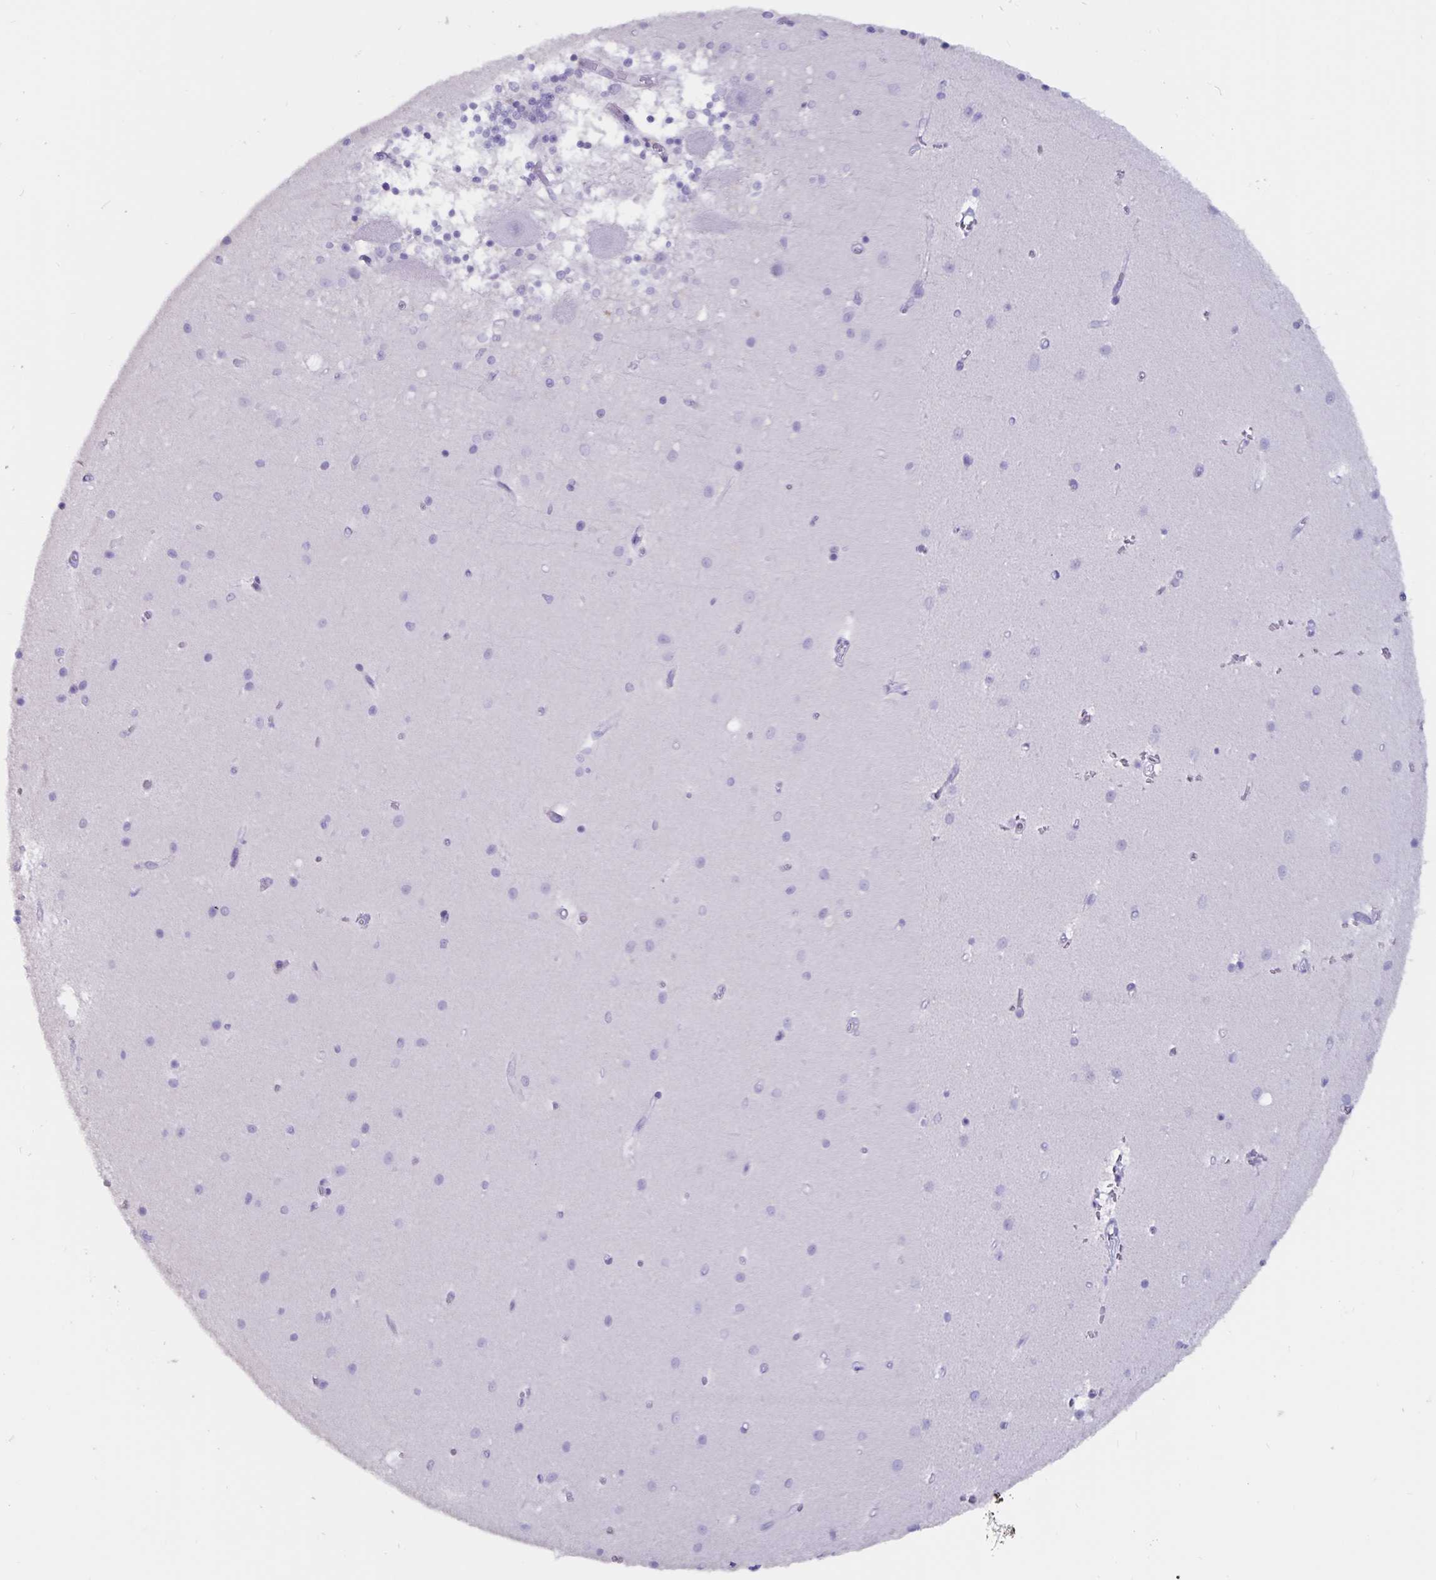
{"staining": {"intensity": "negative", "quantity": "none", "location": "none"}, "tissue": "cerebellum", "cell_type": "Cells in granular layer", "image_type": "normal", "snomed": [{"axis": "morphology", "description": "Normal tissue, NOS"}, {"axis": "topography", "description": "Cerebellum"}], "caption": "Cells in granular layer are negative for brown protein staining in unremarkable cerebellum. Nuclei are stained in blue.", "gene": "GPR137", "patient": {"sex": "male", "age": 54}}